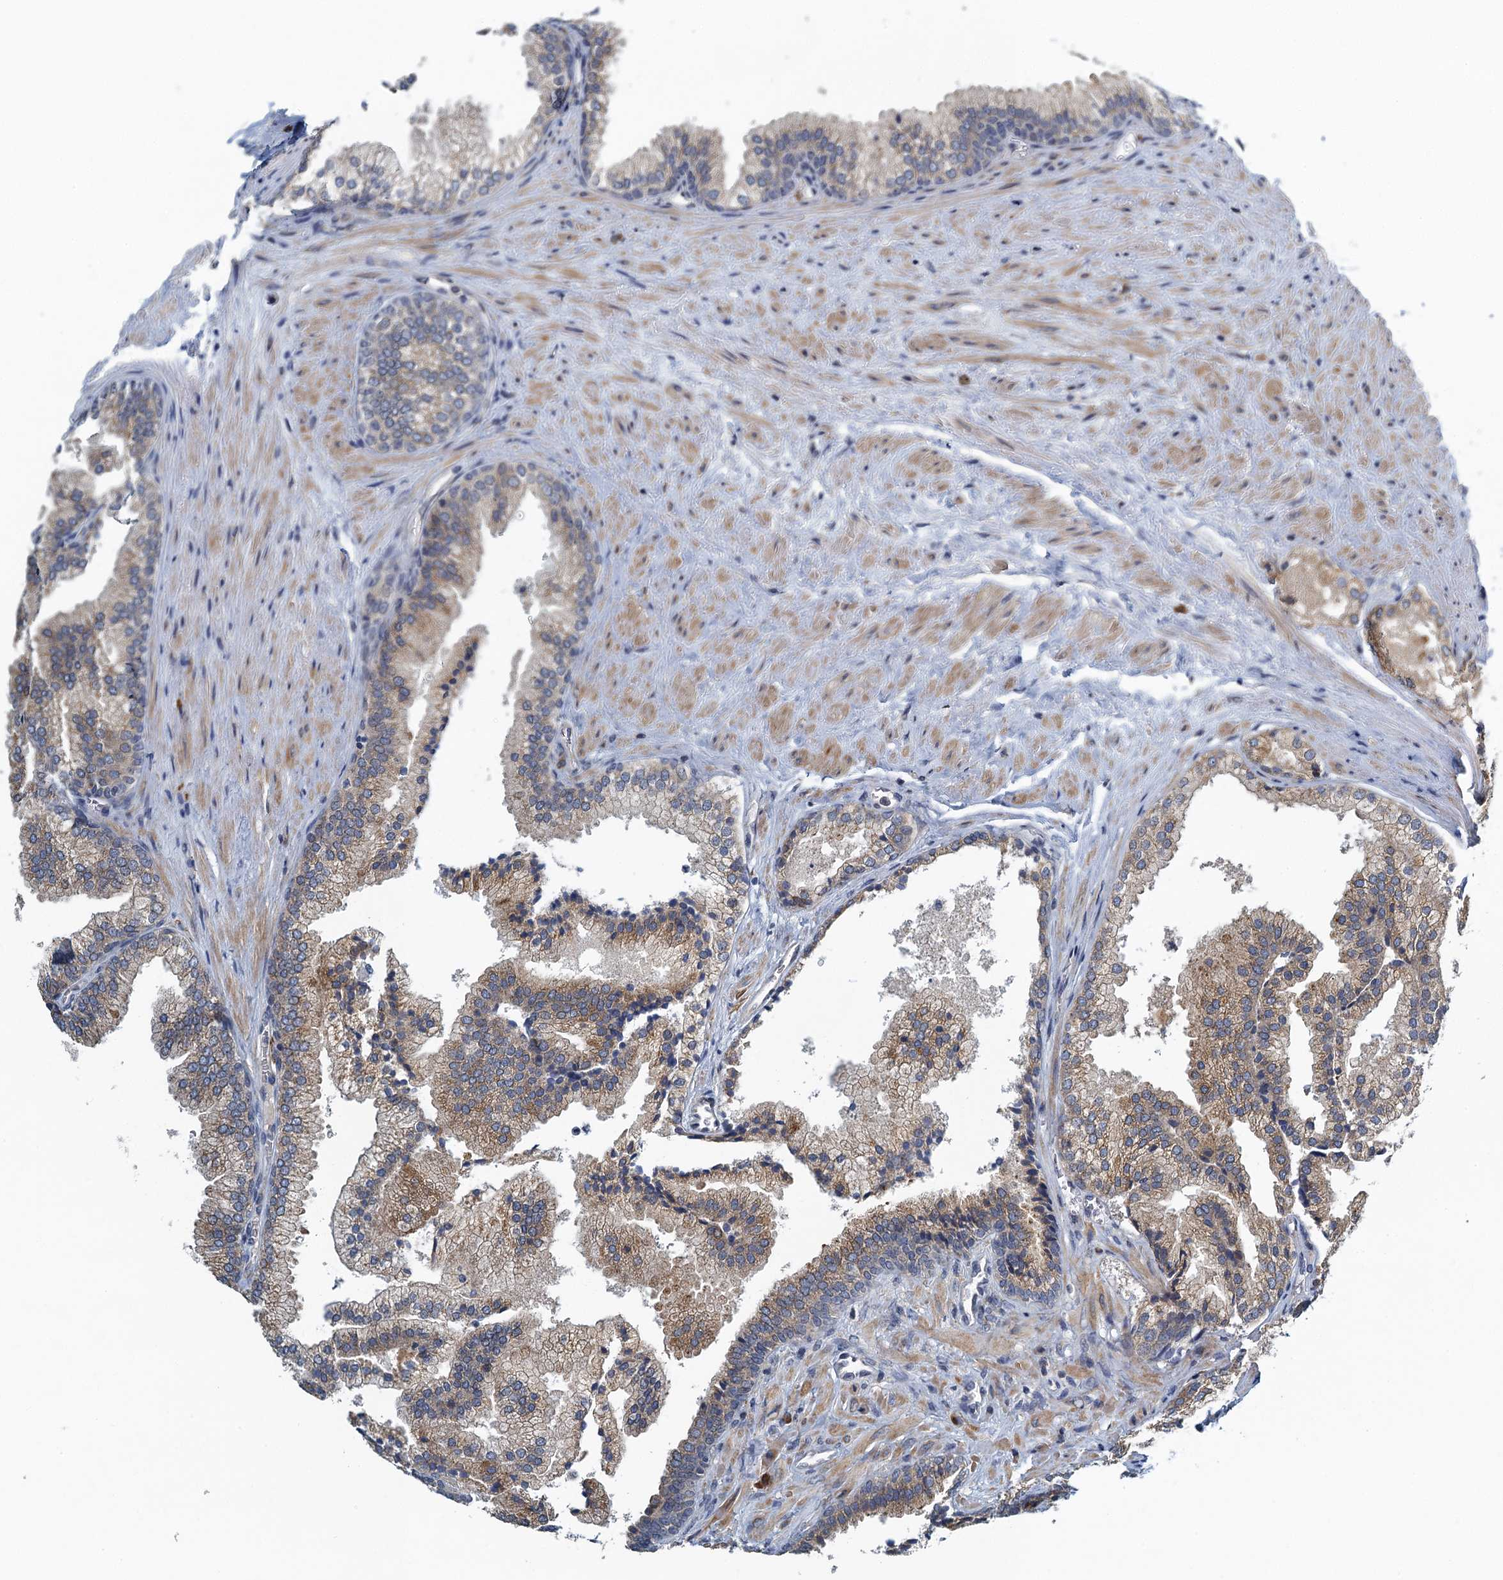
{"staining": {"intensity": "moderate", "quantity": "25%-75%", "location": "cytoplasmic/membranous"}, "tissue": "prostate", "cell_type": "Glandular cells", "image_type": "normal", "snomed": [{"axis": "morphology", "description": "Normal tissue, NOS"}, {"axis": "topography", "description": "Prostate"}], "caption": "Benign prostate reveals moderate cytoplasmic/membranous expression in about 25%-75% of glandular cells (DAB (3,3'-diaminobenzidine) = brown stain, brightfield microscopy at high magnification)..", "gene": "ALG2", "patient": {"sex": "male", "age": 76}}